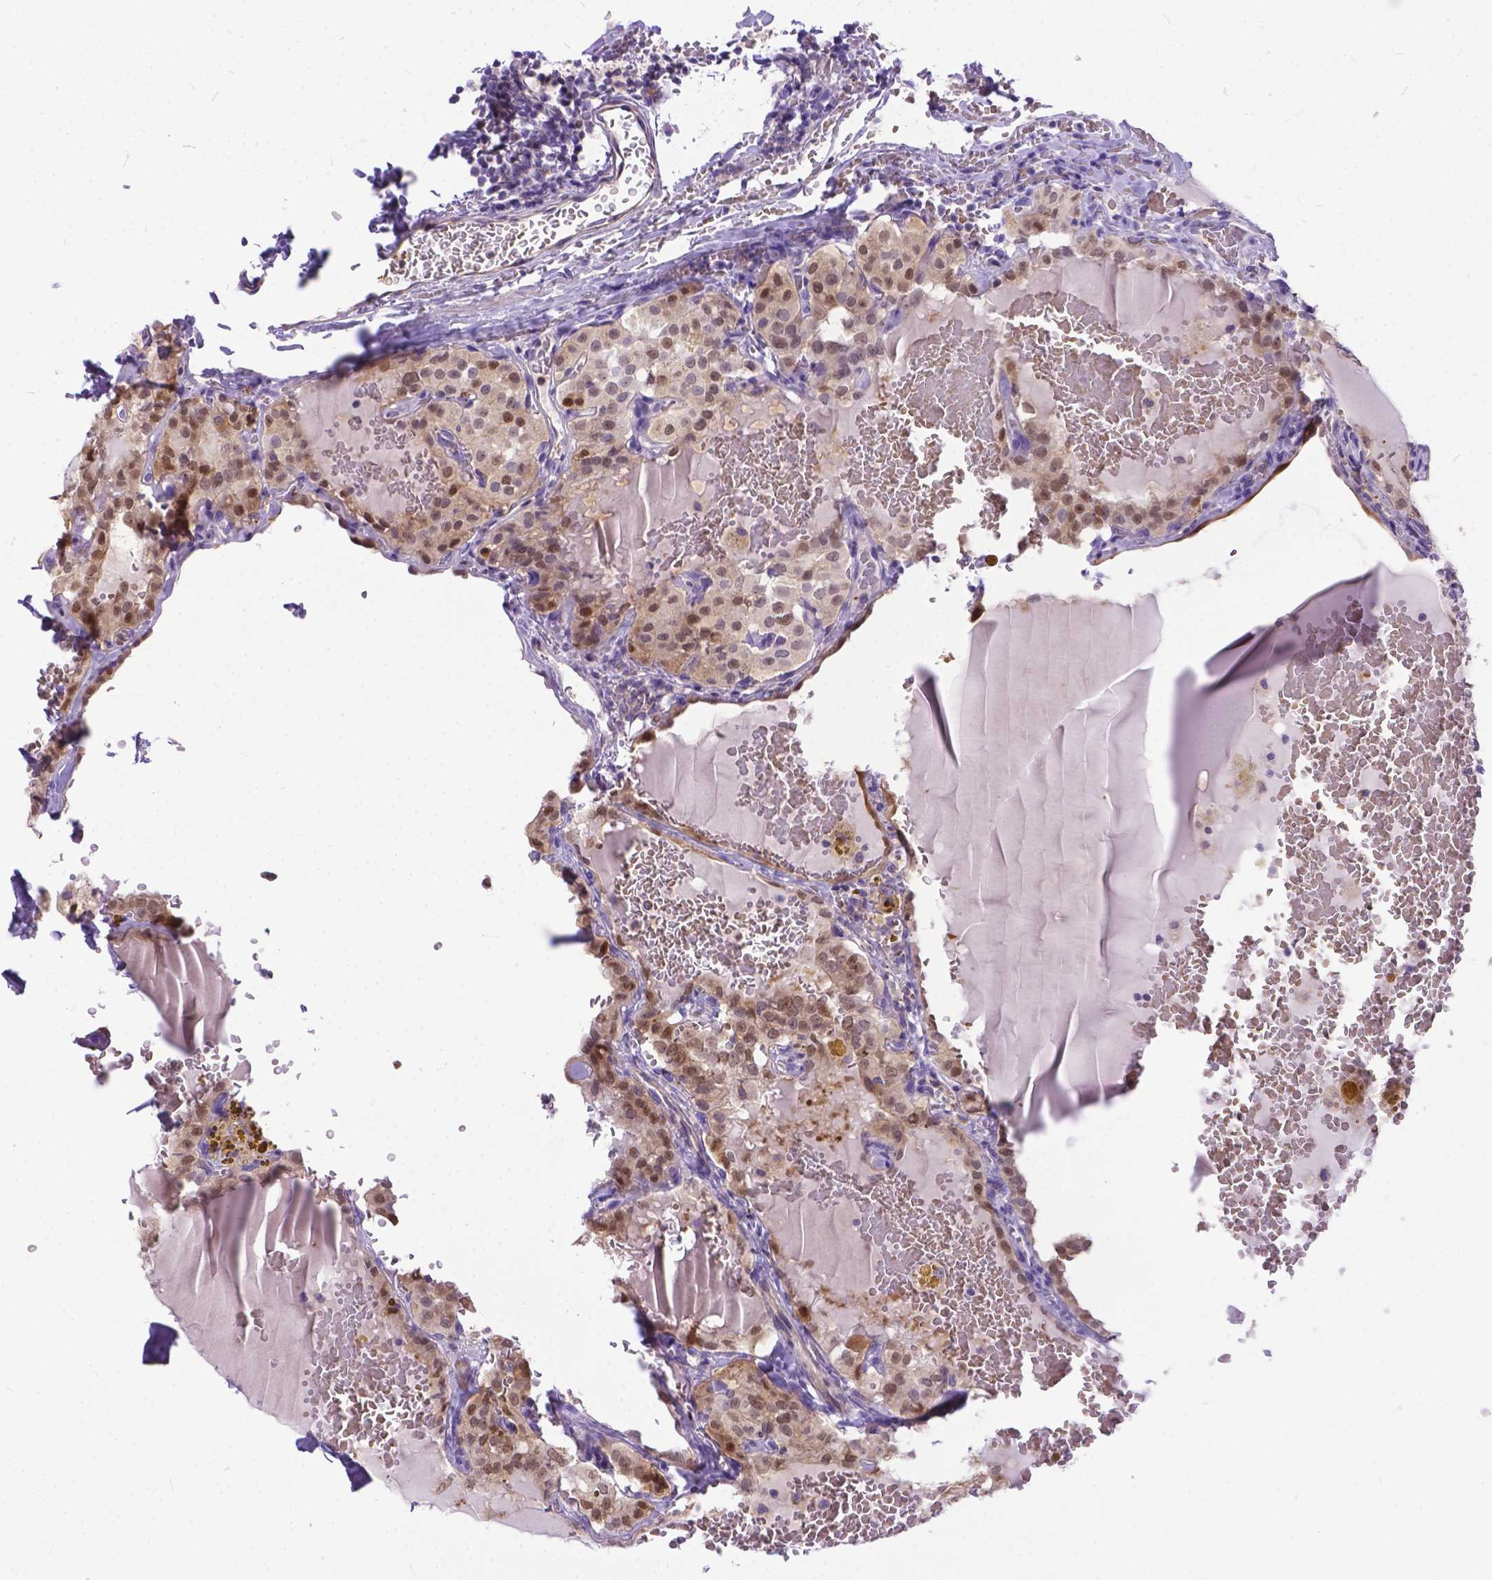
{"staining": {"intensity": "moderate", "quantity": "<25%", "location": "cytoplasmic/membranous,nuclear"}, "tissue": "thyroid cancer", "cell_type": "Tumor cells", "image_type": "cancer", "snomed": [{"axis": "morphology", "description": "Papillary adenocarcinoma, NOS"}, {"axis": "topography", "description": "Thyroid gland"}], "caption": "Moderate cytoplasmic/membranous and nuclear protein staining is present in approximately <25% of tumor cells in papillary adenocarcinoma (thyroid).", "gene": "TMEM169", "patient": {"sex": "male", "age": 20}}